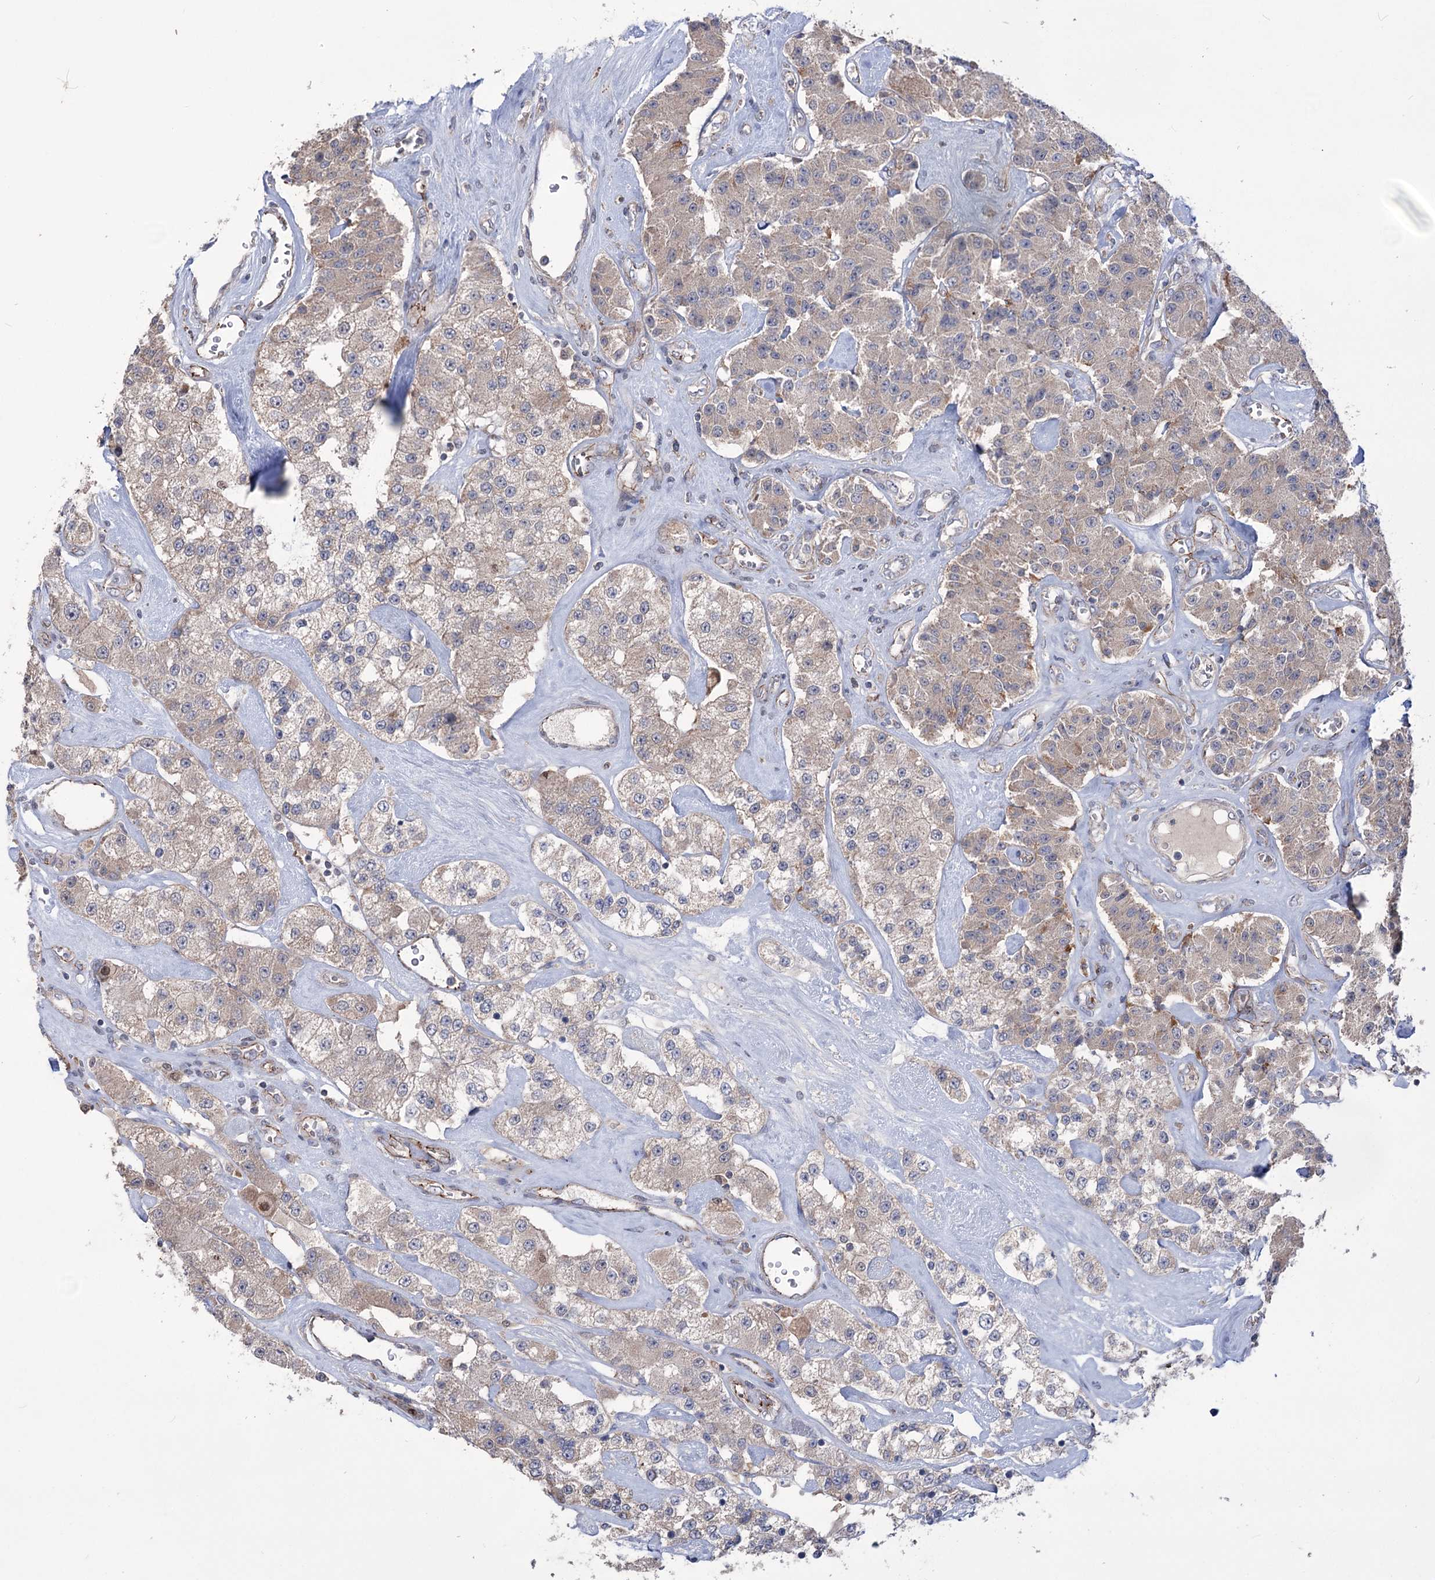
{"staining": {"intensity": "weak", "quantity": ">75%", "location": "cytoplasmic/membranous"}, "tissue": "carcinoid", "cell_type": "Tumor cells", "image_type": "cancer", "snomed": [{"axis": "morphology", "description": "Carcinoid, malignant, NOS"}, {"axis": "topography", "description": "Pancreas"}], "caption": "Immunohistochemistry (IHC) micrograph of carcinoid (malignant) stained for a protein (brown), which displays low levels of weak cytoplasmic/membranous positivity in approximately >75% of tumor cells.", "gene": "TRIM71", "patient": {"sex": "male", "age": 41}}